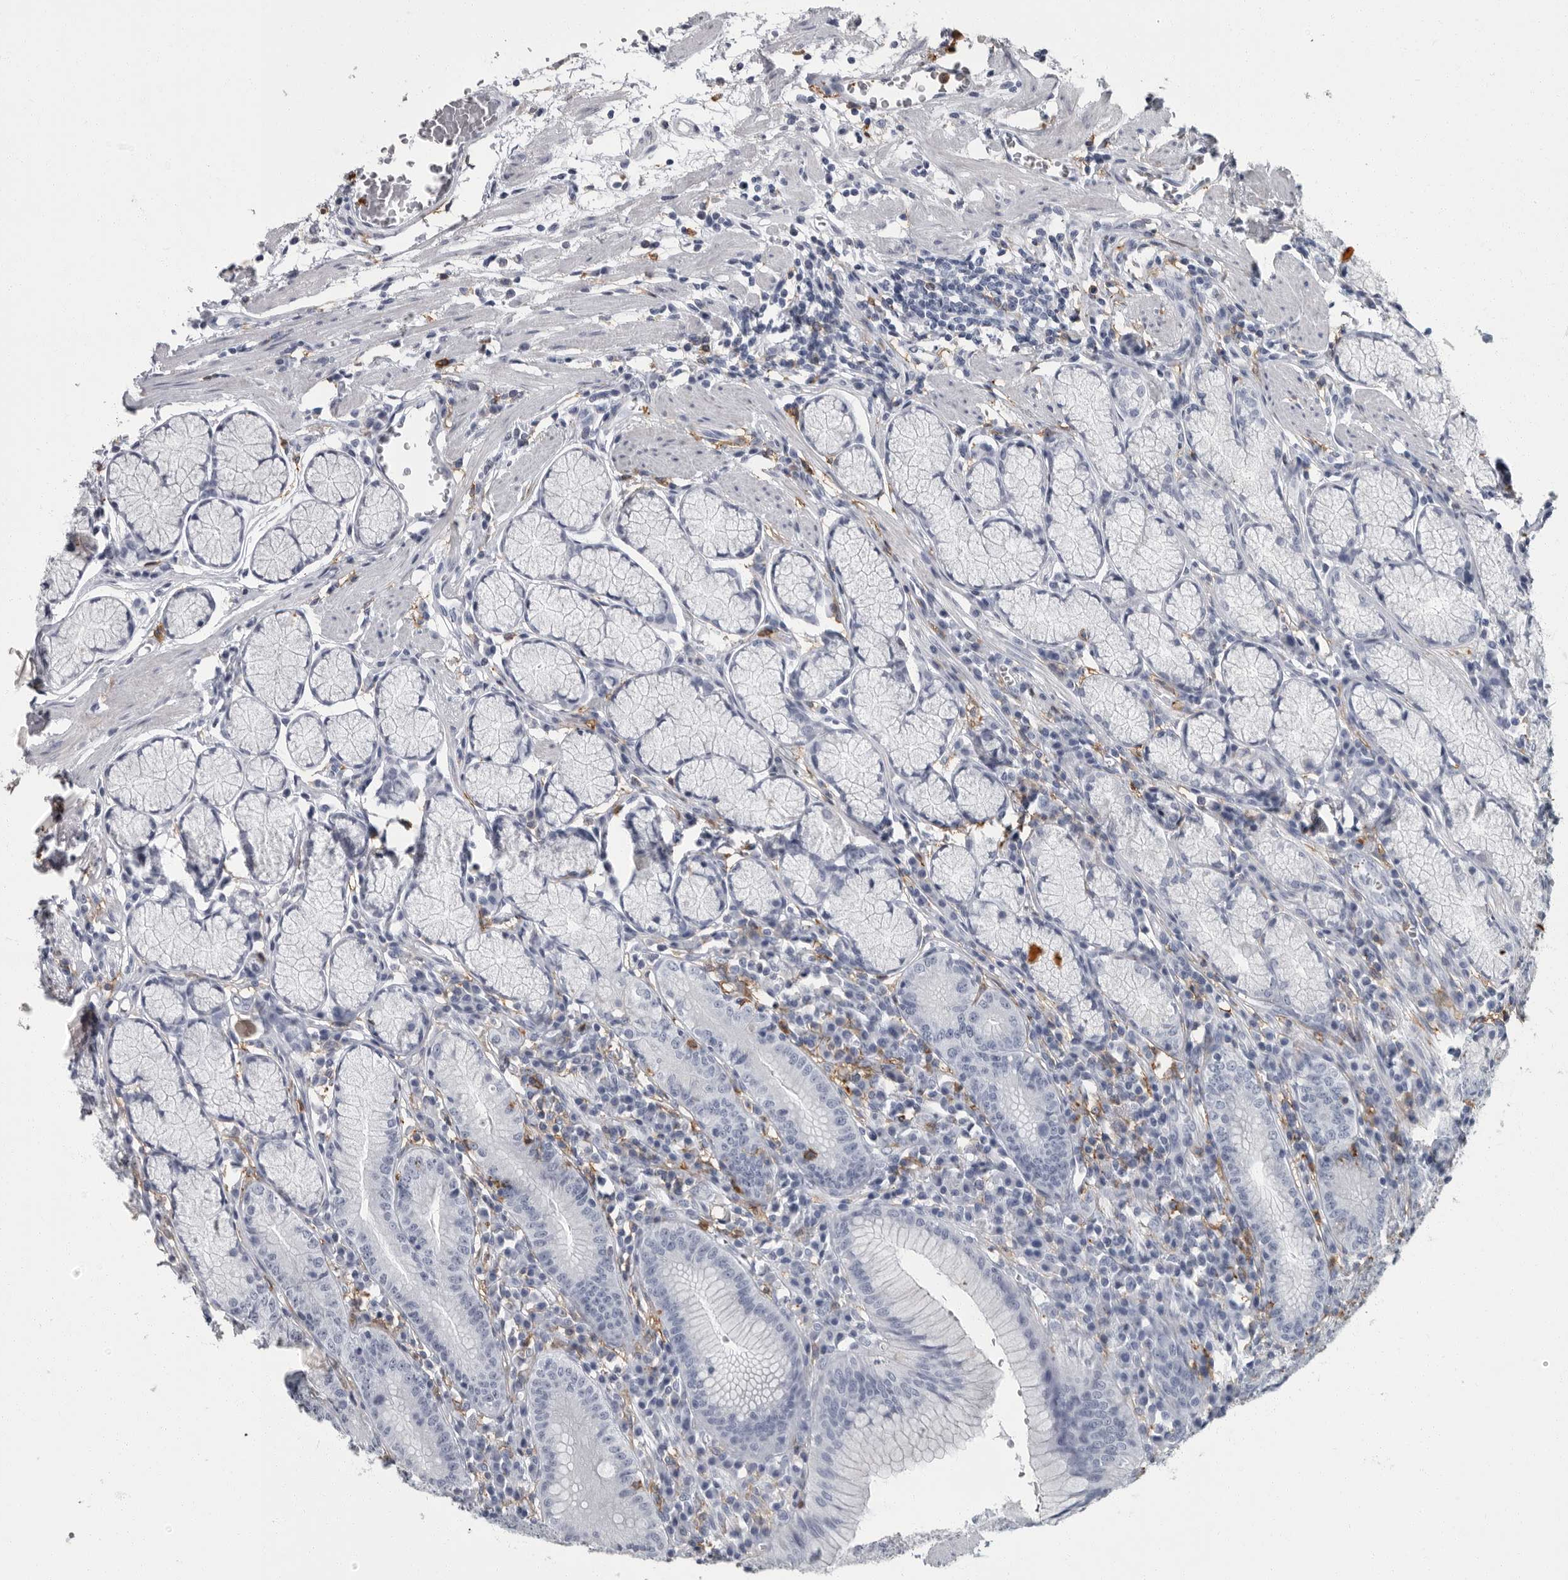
{"staining": {"intensity": "negative", "quantity": "none", "location": "none"}, "tissue": "stomach", "cell_type": "Glandular cells", "image_type": "normal", "snomed": [{"axis": "morphology", "description": "Normal tissue, NOS"}, {"axis": "topography", "description": "Stomach"}], "caption": "Stomach was stained to show a protein in brown. There is no significant expression in glandular cells. (DAB (3,3'-diaminobenzidine) immunohistochemistry (IHC) with hematoxylin counter stain).", "gene": "FCER1G", "patient": {"sex": "male", "age": 55}}